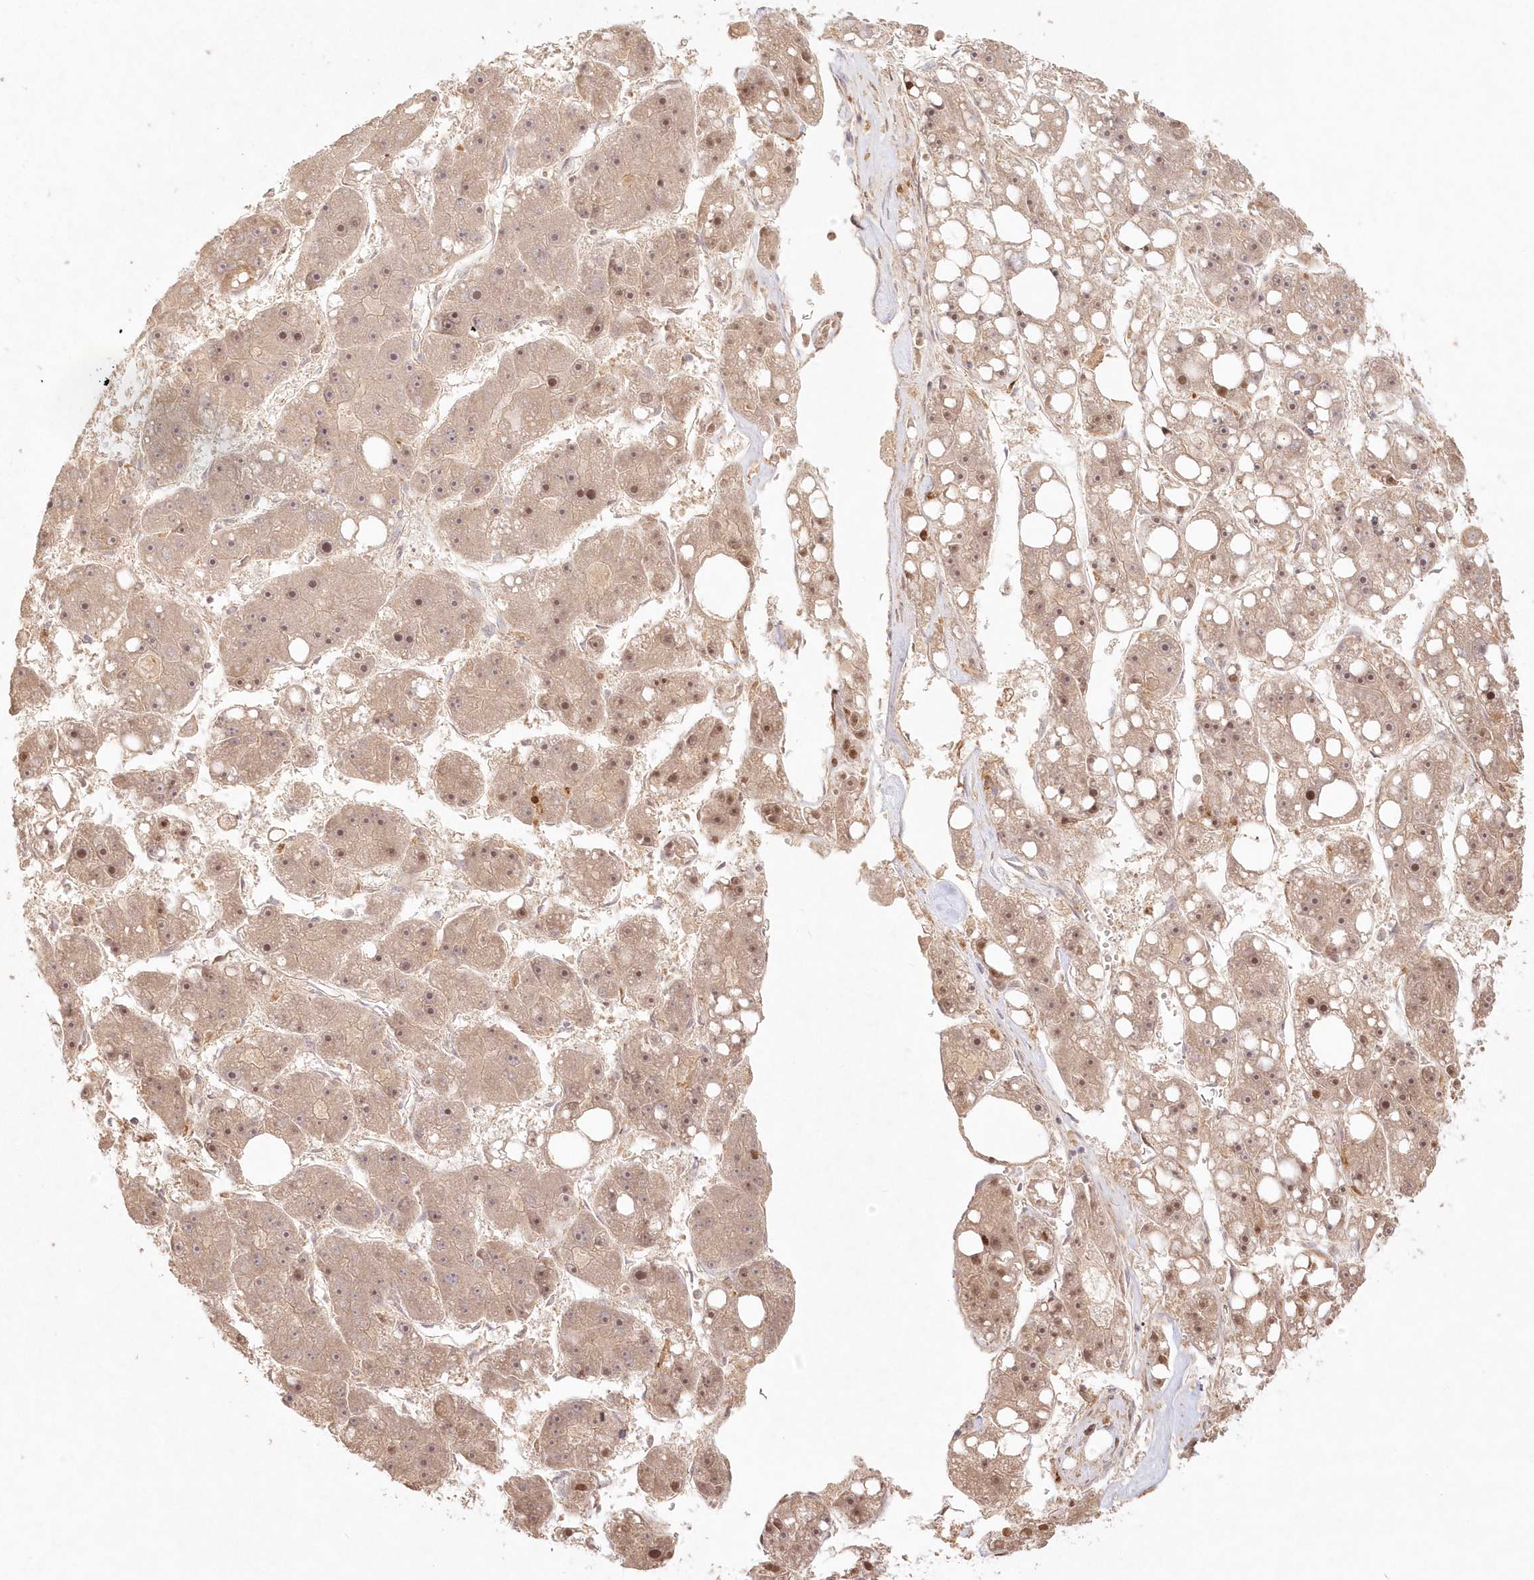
{"staining": {"intensity": "weak", "quantity": ">75%", "location": "nuclear"}, "tissue": "liver cancer", "cell_type": "Tumor cells", "image_type": "cancer", "snomed": [{"axis": "morphology", "description": "Carcinoma, Hepatocellular, NOS"}, {"axis": "topography", "description": "Liver"}], "caption": "An IHC image of neoplastic tissue is shown. Protein staining in brown labels weak nuclear positivity in hepatocellular carcinoma (liver) within tumor cells.", "gene": "KIAA0232", "patient": {"sex": "female", "age": 61}}